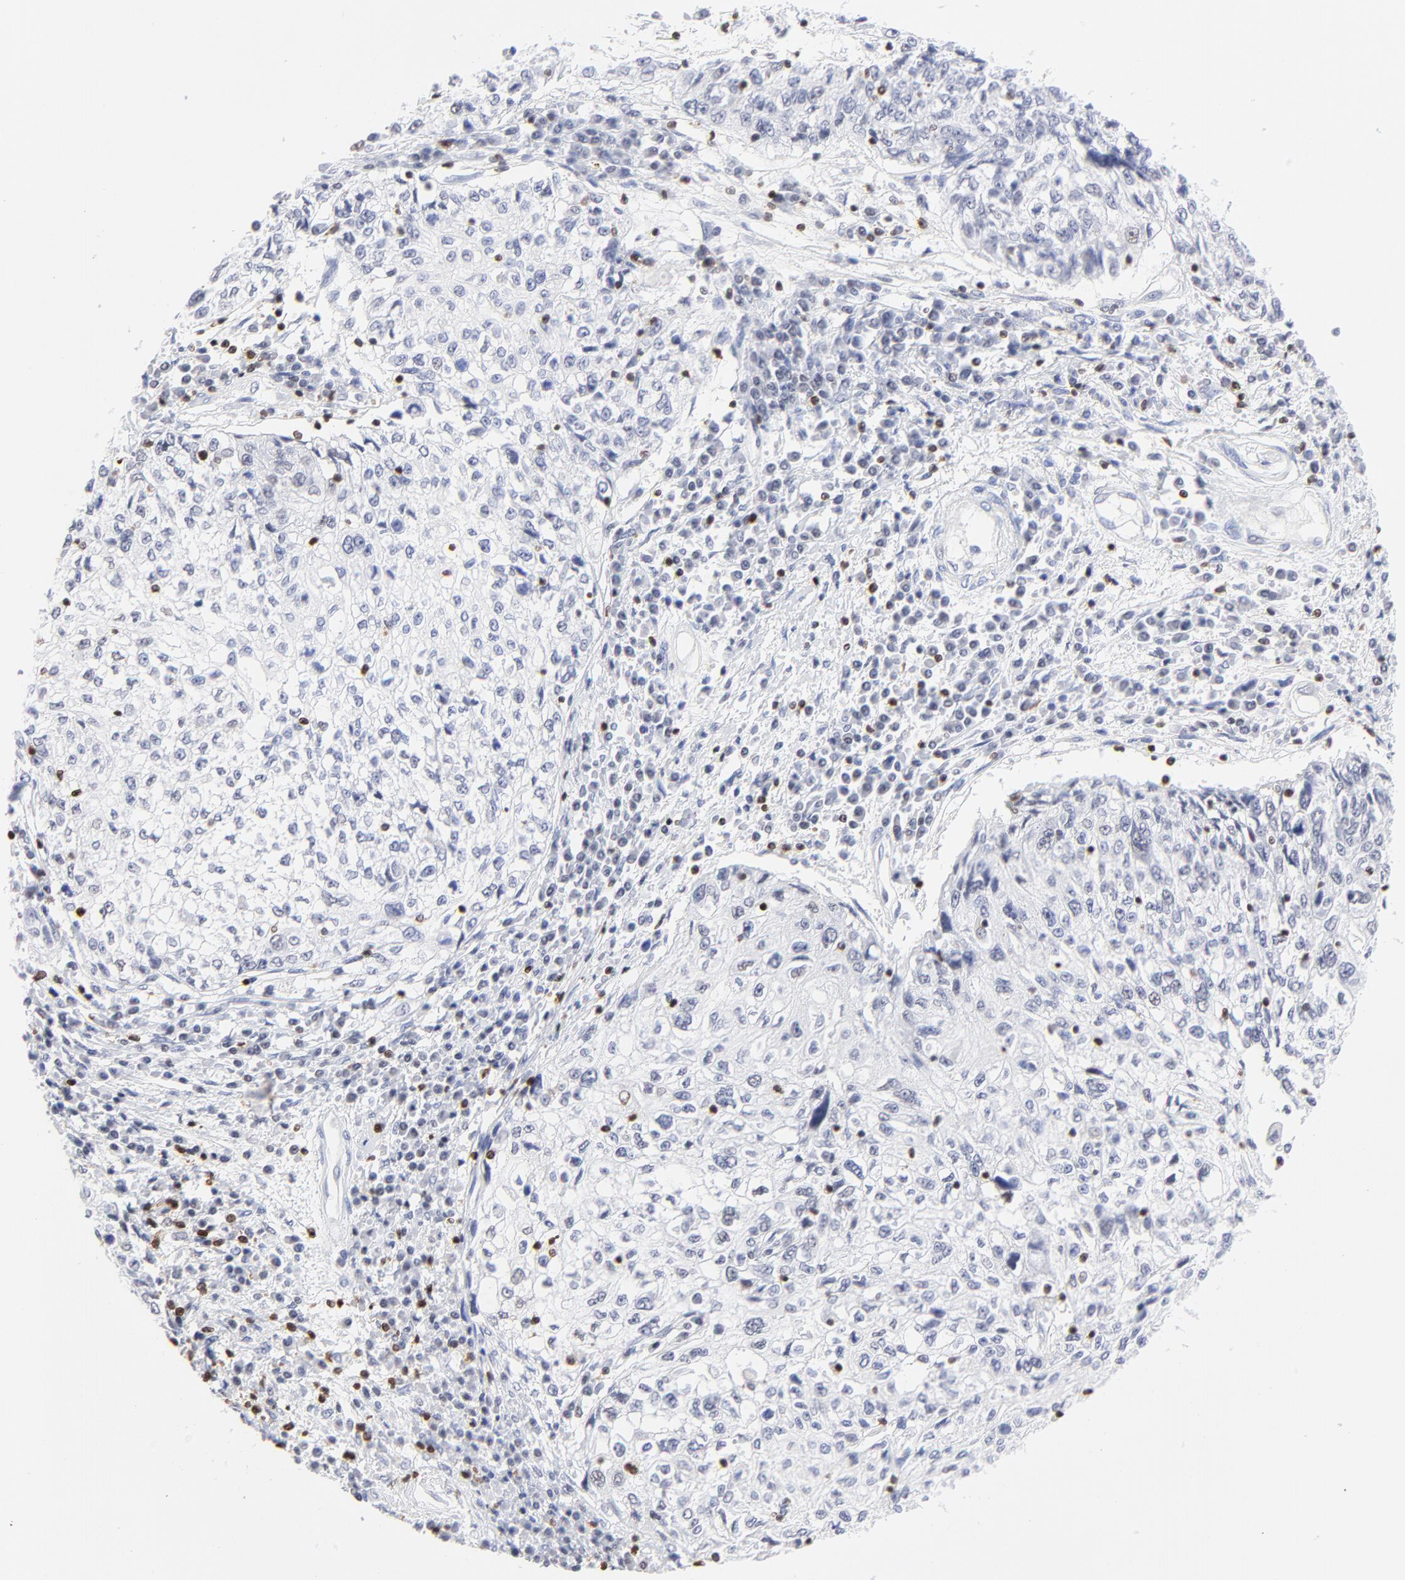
{"staining": {"intensity": "negative", "quantity": "none", "location": "none"}, "tissue": "cervical cancer", "cell_type": "Tumor cells", "image_type": "cancer", "snomed": [{"axis": "morphology", "description": "Squamous cell carcinoma, NOS"}, {"axis": "topography", "description": "Cervix"}], "caption": "Cervical cancer was stained to show a protein in brown. There is no significant staining in tumor cells.", "gene": "ZAP70", "patient": {"sex": "female", "age": 57}}